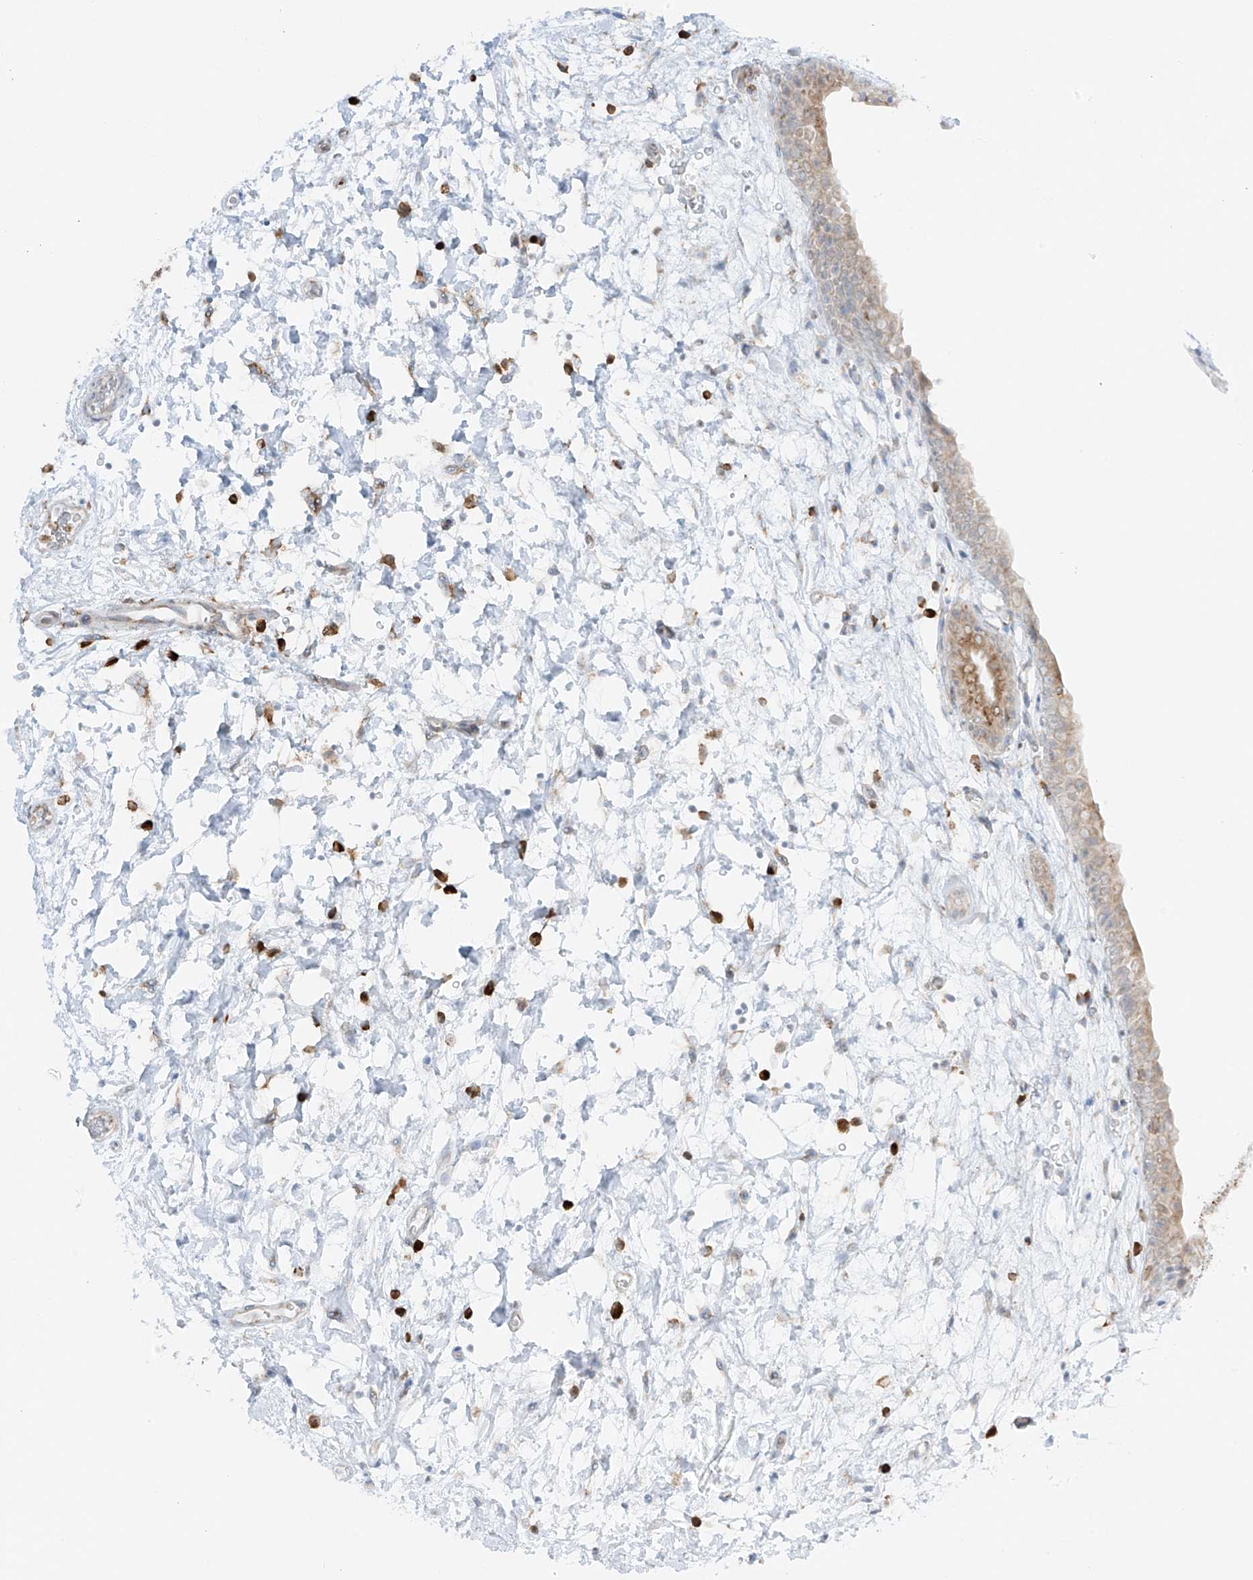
{"staining": {"intensity": "moderate", "quantity": "<25%", "location": "cytoplasmic/membranous"}, "tissue": "urinary bladder", "cell_type": "Urothelial cells", "image_type": "normal", "snomed": [{"axis": "morphology", "description": "Normal tissue, NOS"}, {"axis": "topography", "description": "Urinary bladder"}], "caption": "Benign urinary bladder shows moderate cytoplasmic/membranous positivity in about <25% of urothelial cells, visualized by immunohistochemistry. (brown staining indicates protein expression, while blue staining denotes nuclei).", "gene": "LRRC59", "patient": {"sex": "male", "age": 83}}